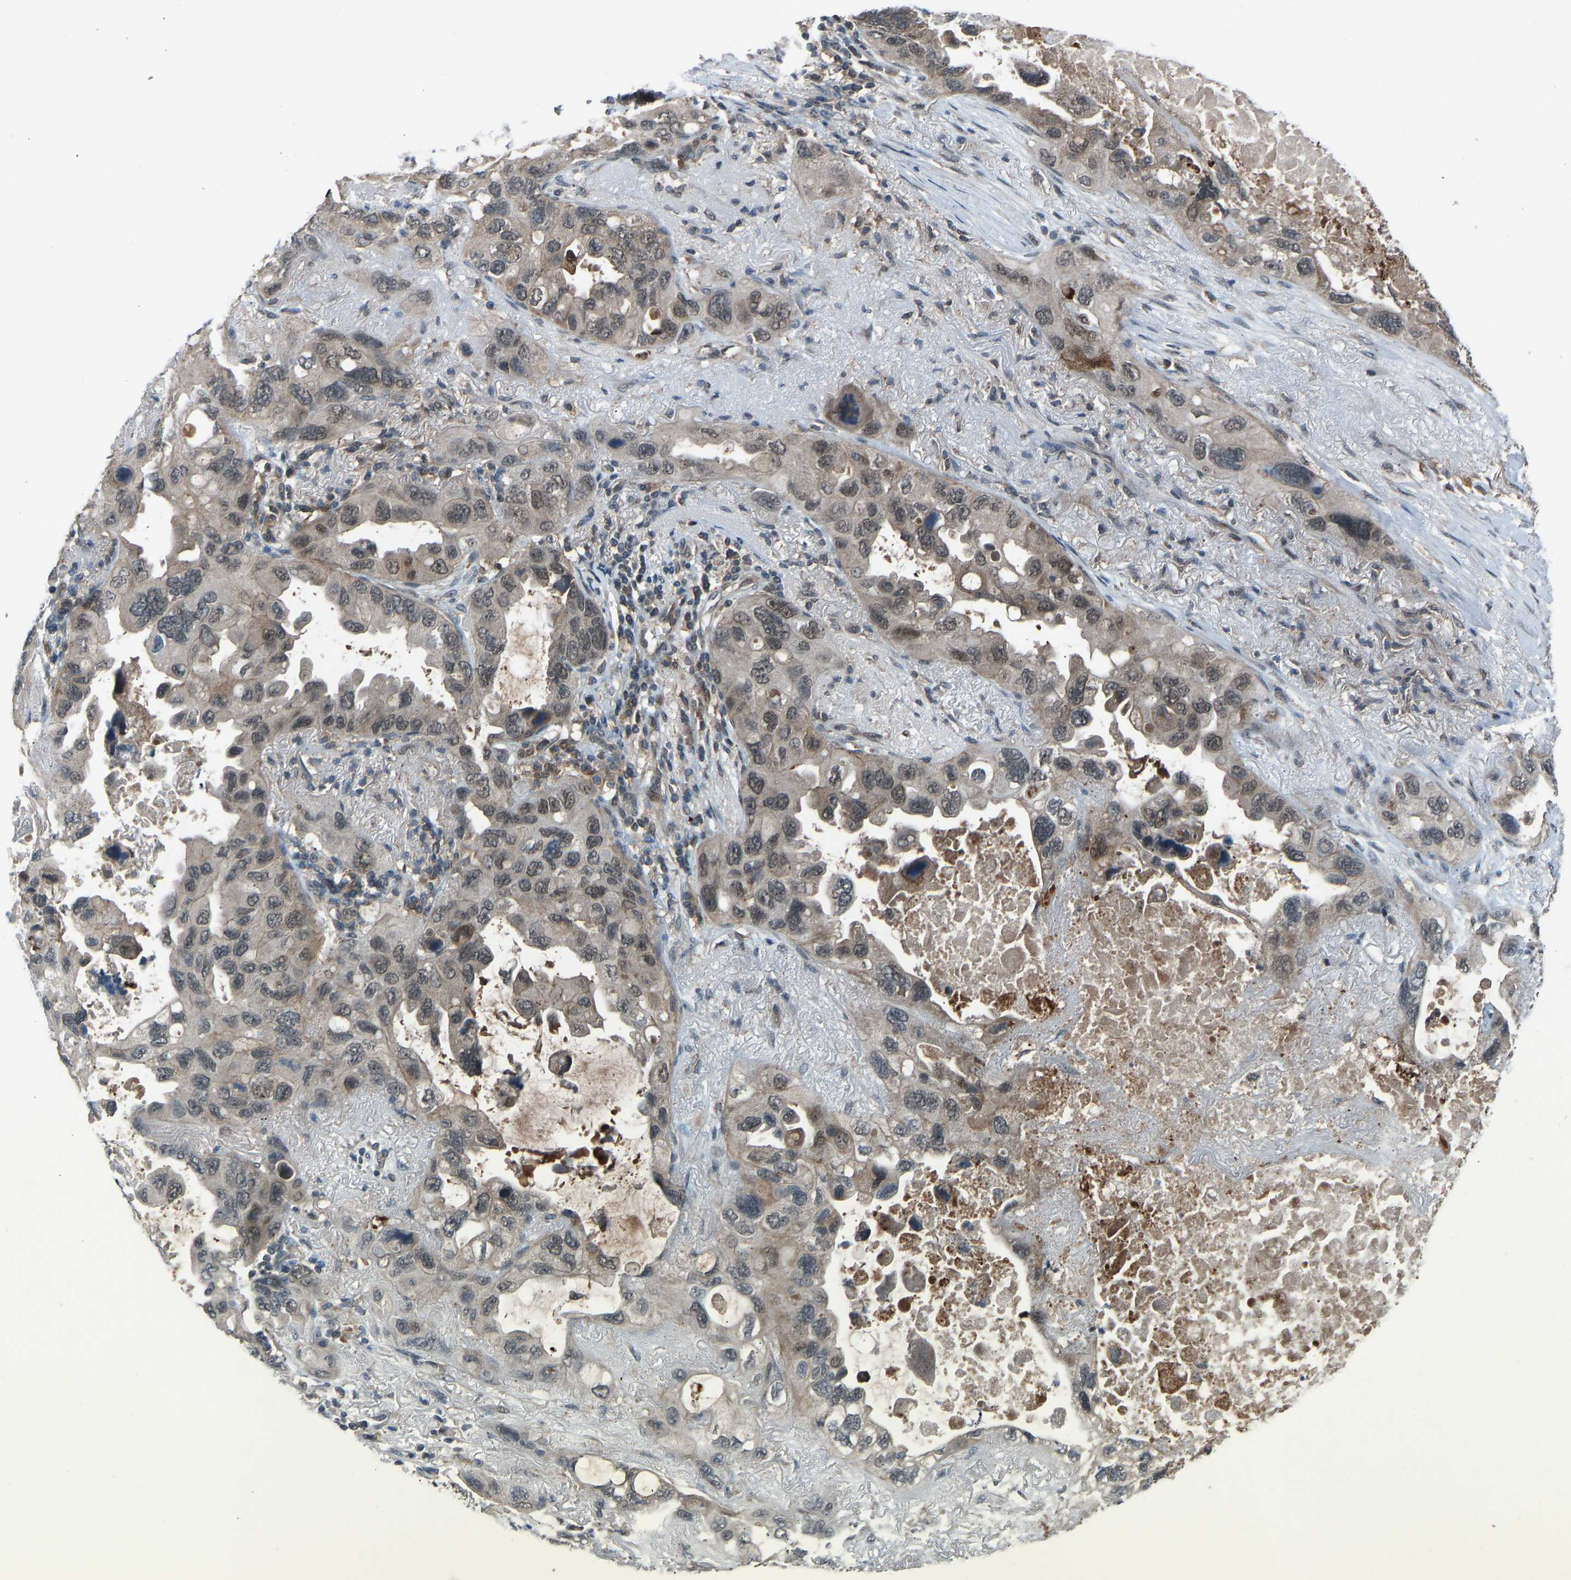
{"staining": {"intensity": "weak", "quantity": ">75%", "location": "cytoplasmic/membranous,nuclear"}, "tissue": "lung cancer", "cell_type": "Tumor cells", "image_type": "cancer", "snomed": [{"axis": "morphology", "description": "Squamous cell carcinoma, NOS"}, {"axis": "topography", "description": "Lung"}], "caption": "The photomicrograph shows immunohistochemical staining of squamous cell carcinoma (lung). There is weak cytoplasmic/membranous and nuclear expression is present in approximately >75% of tumor cells.", "gene": "SLC43A1", "patient": {"sex": "female", "age": 73}}